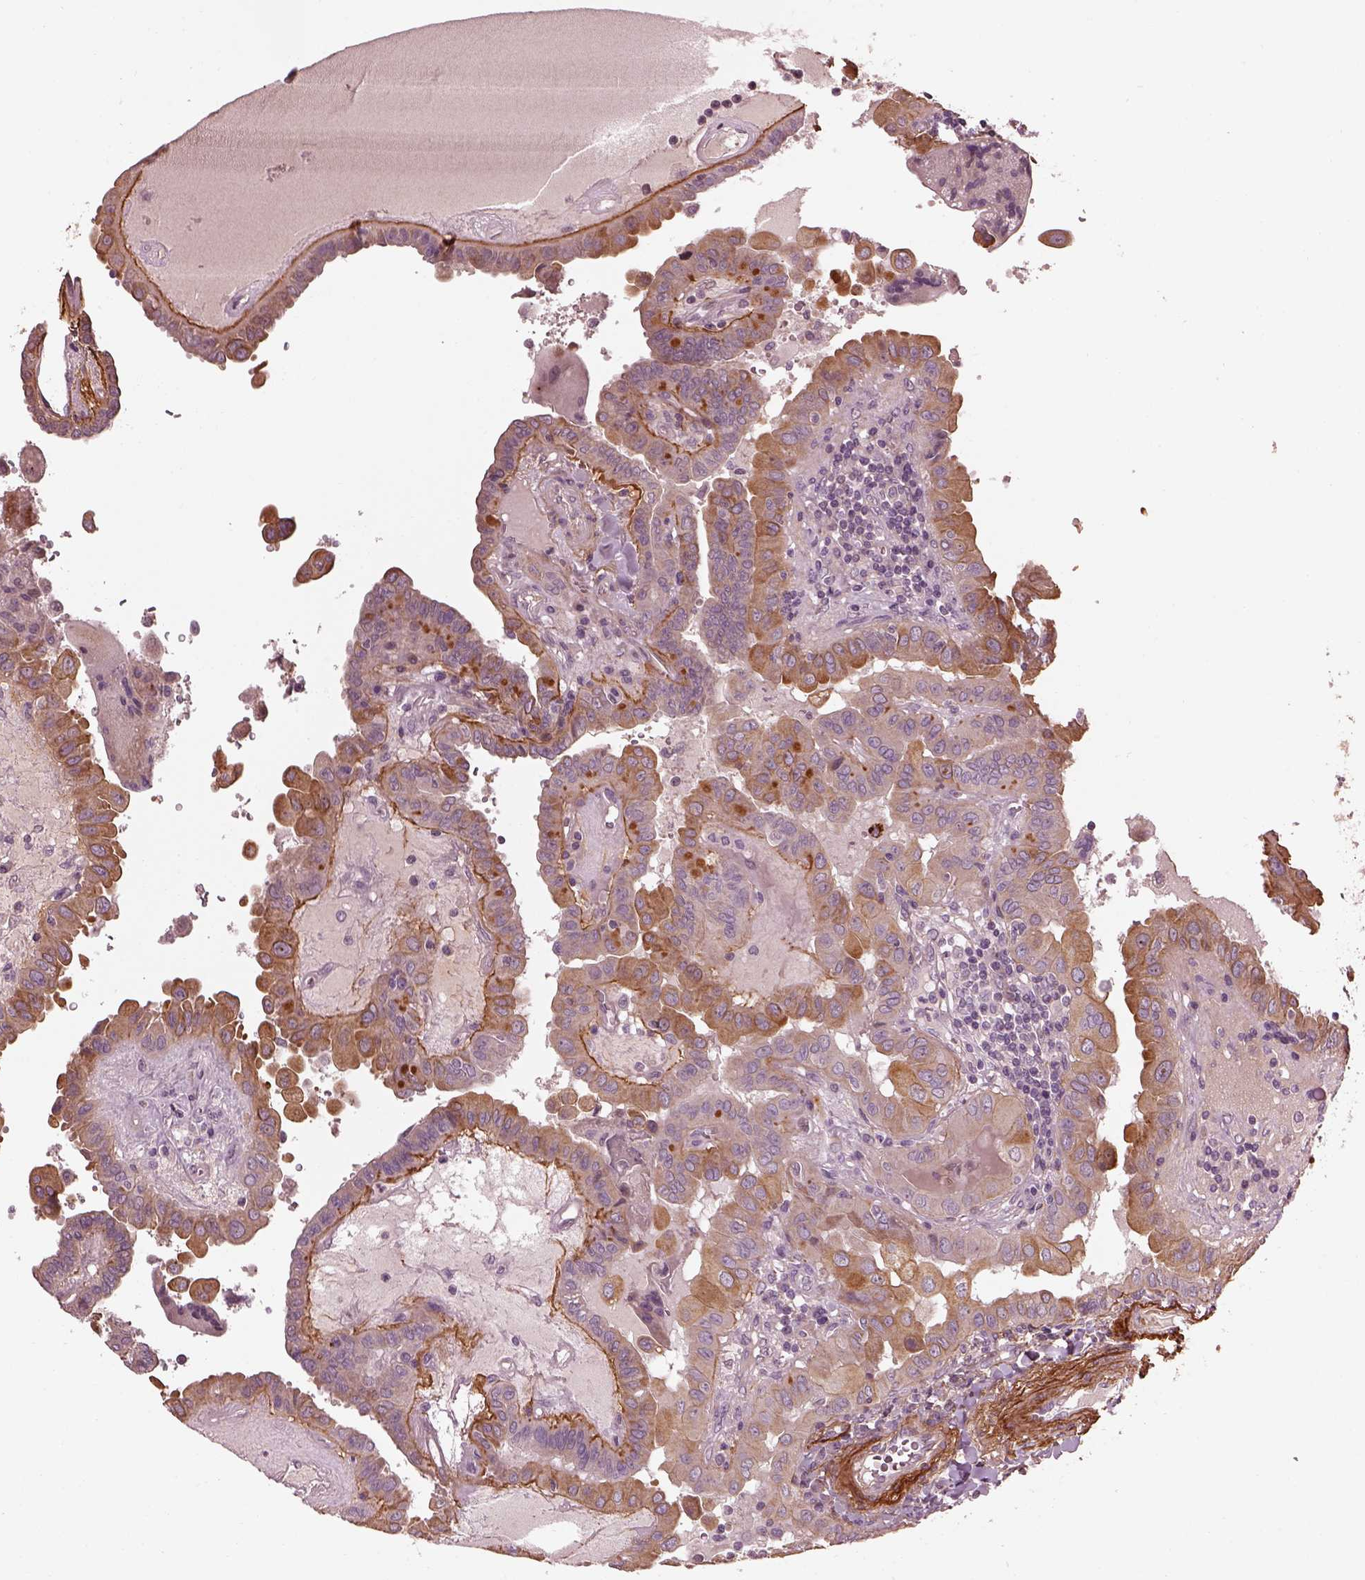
{"staining": {"intensity": "moderate", "quantity": "25%-75%", "location": "cytoplasmic/membranous"}, "tissue": "thyroid cancer", "cell_type": "Tumor cells", "image_type": "cancer", "snomed": [{"axis": "morphology", "description": "Papillary adenocarcinoma, NOS"}, {"axis": "topography", "description": "Thyroid gland"}], "caption": "Papillary adenocarcinoma (thyroid) stained with a protein marker displays moderate staining in tumor cells.", "gene": "EFEMP1", "patient": {"sex": "female", "age": 37}}